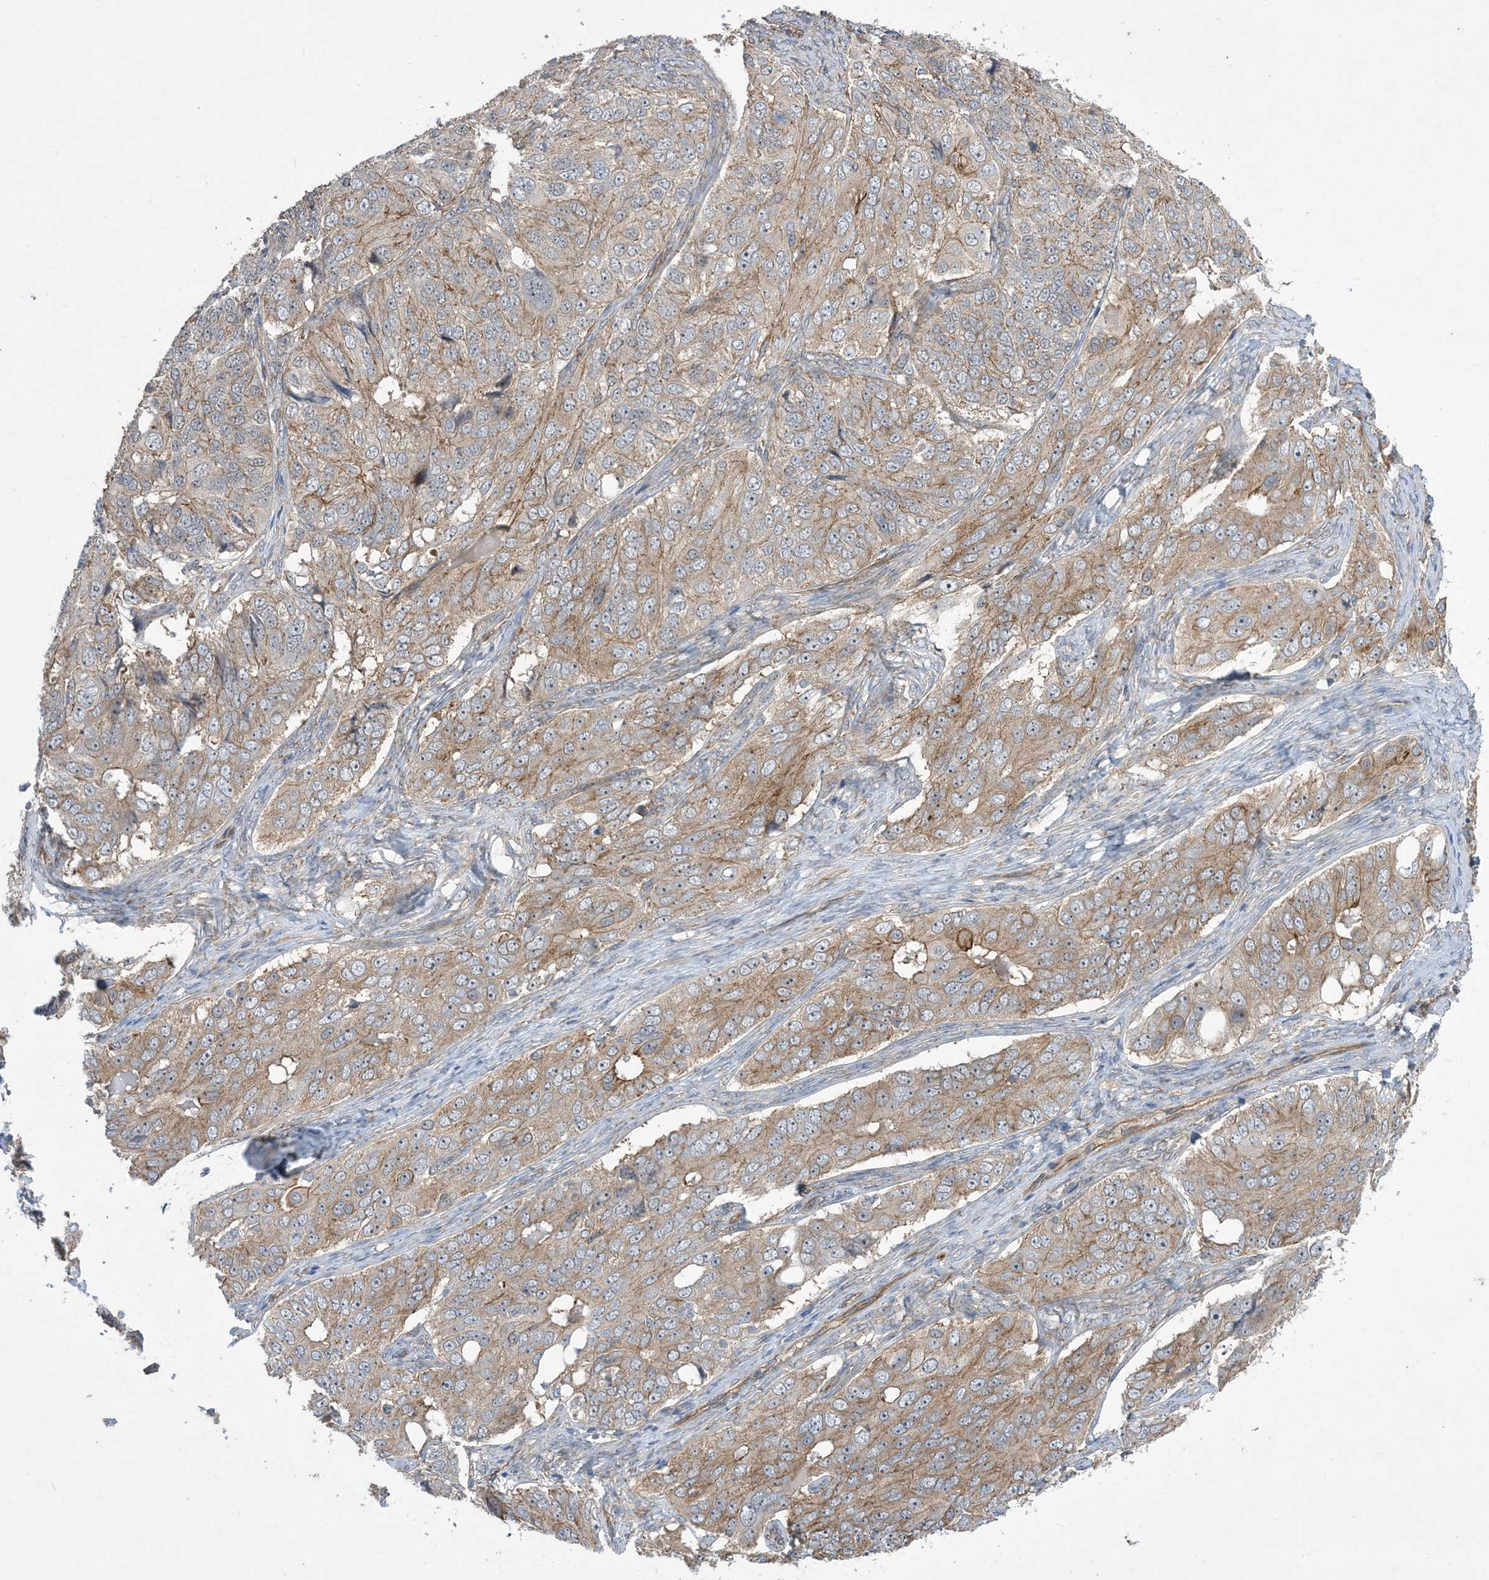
{"staining": {"intensity": "moderate", "quantity": "25%-75%", "location": "cytoplasmic/membranous"}, "tissue": "ovarian cancer", "cell_type": "Tumor cells", "image_type": "cancer", "snomed": [{"axis": "morphology", "description": "Carcinoma, endometroid"}, {"axis": "topography", "description": "Ovary"}], "caption": "A photomicrograph of ovarian endometroid carcinoma stained for a protein reveals moderate cytoplasmic/membranous brown staining in tumor cells.", "gene": "AOC1", "patient": {"sex": "female", "age": 51}}